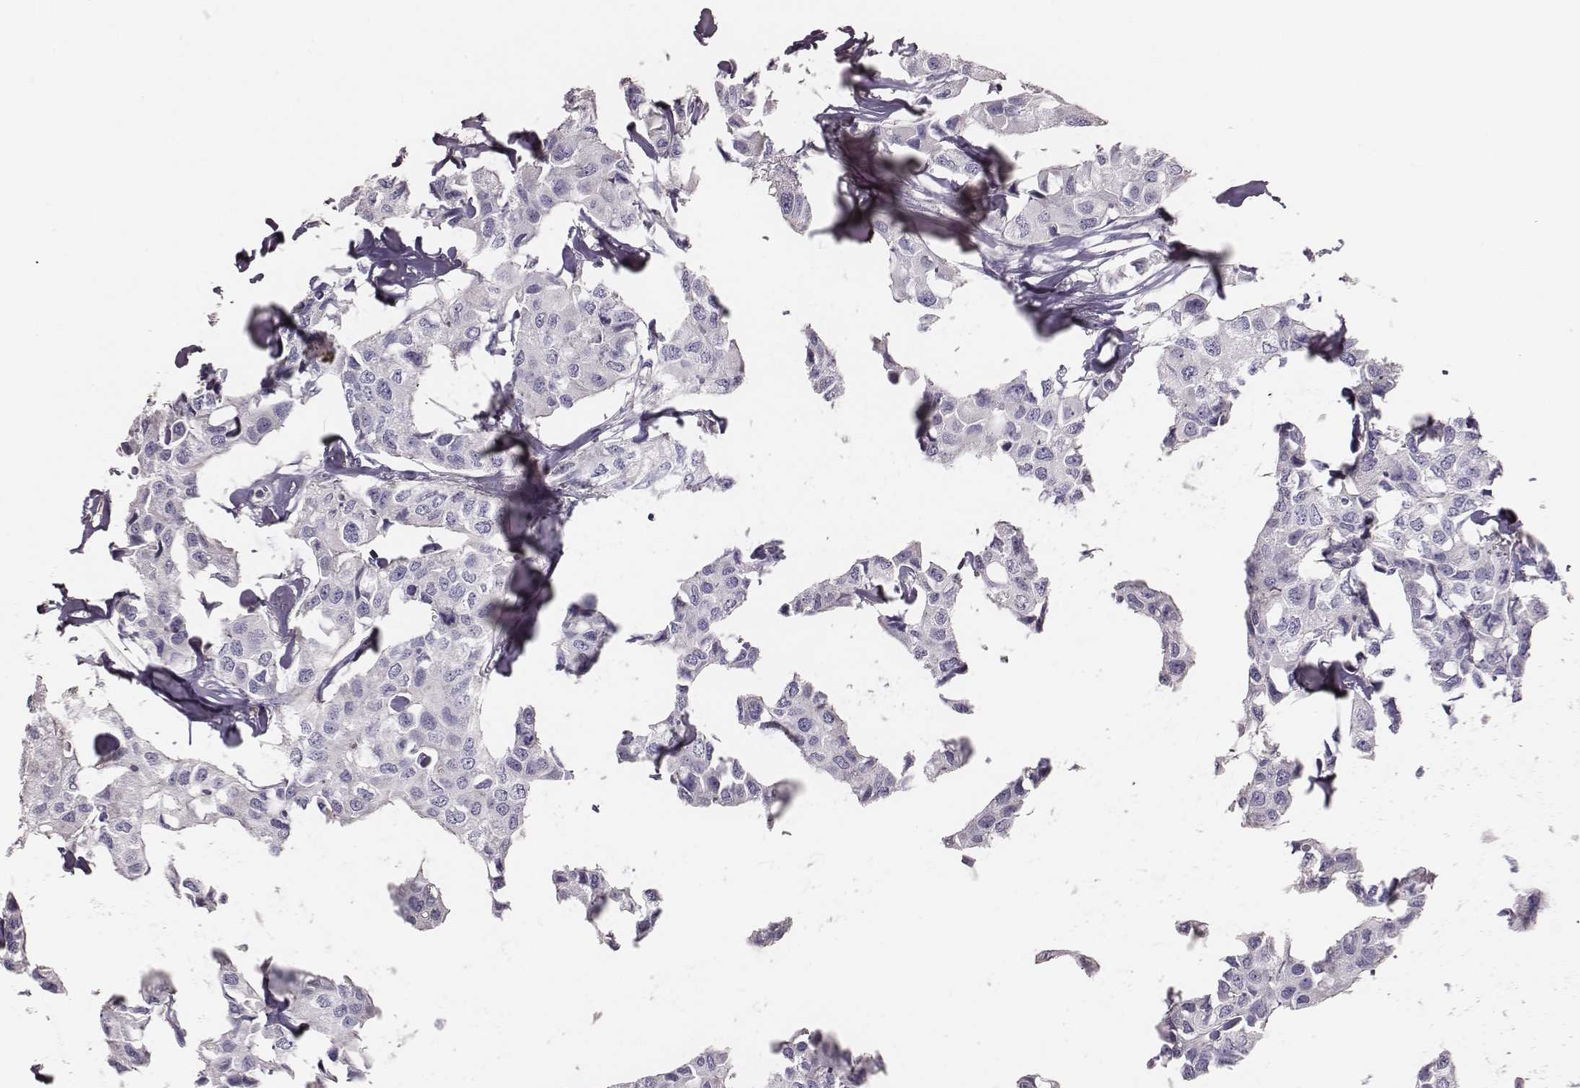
{"staining": {"intensity": "negative", "quantity": "none", "location": "none"}, "tissue": "breast cancer", "cell_type": "Tumor cells", "image_type": "cancer", "snomed": [{"axis": "morphology", "description": "Duct carcinoma"}, {"axis": "topography", "description": "Breast"}], "caption": "An image of infiltrating ductal carcinoma (breast) stained for a protein shows no brown staining in tumor cells. The staining was performed using DAB to visualize the protein expression in brown, while the nuclei were stained in blue with hematoxylin (Magnification: 20x).", "gene": "P2RY10", "patient": {"sex": "female", "age": 80}}